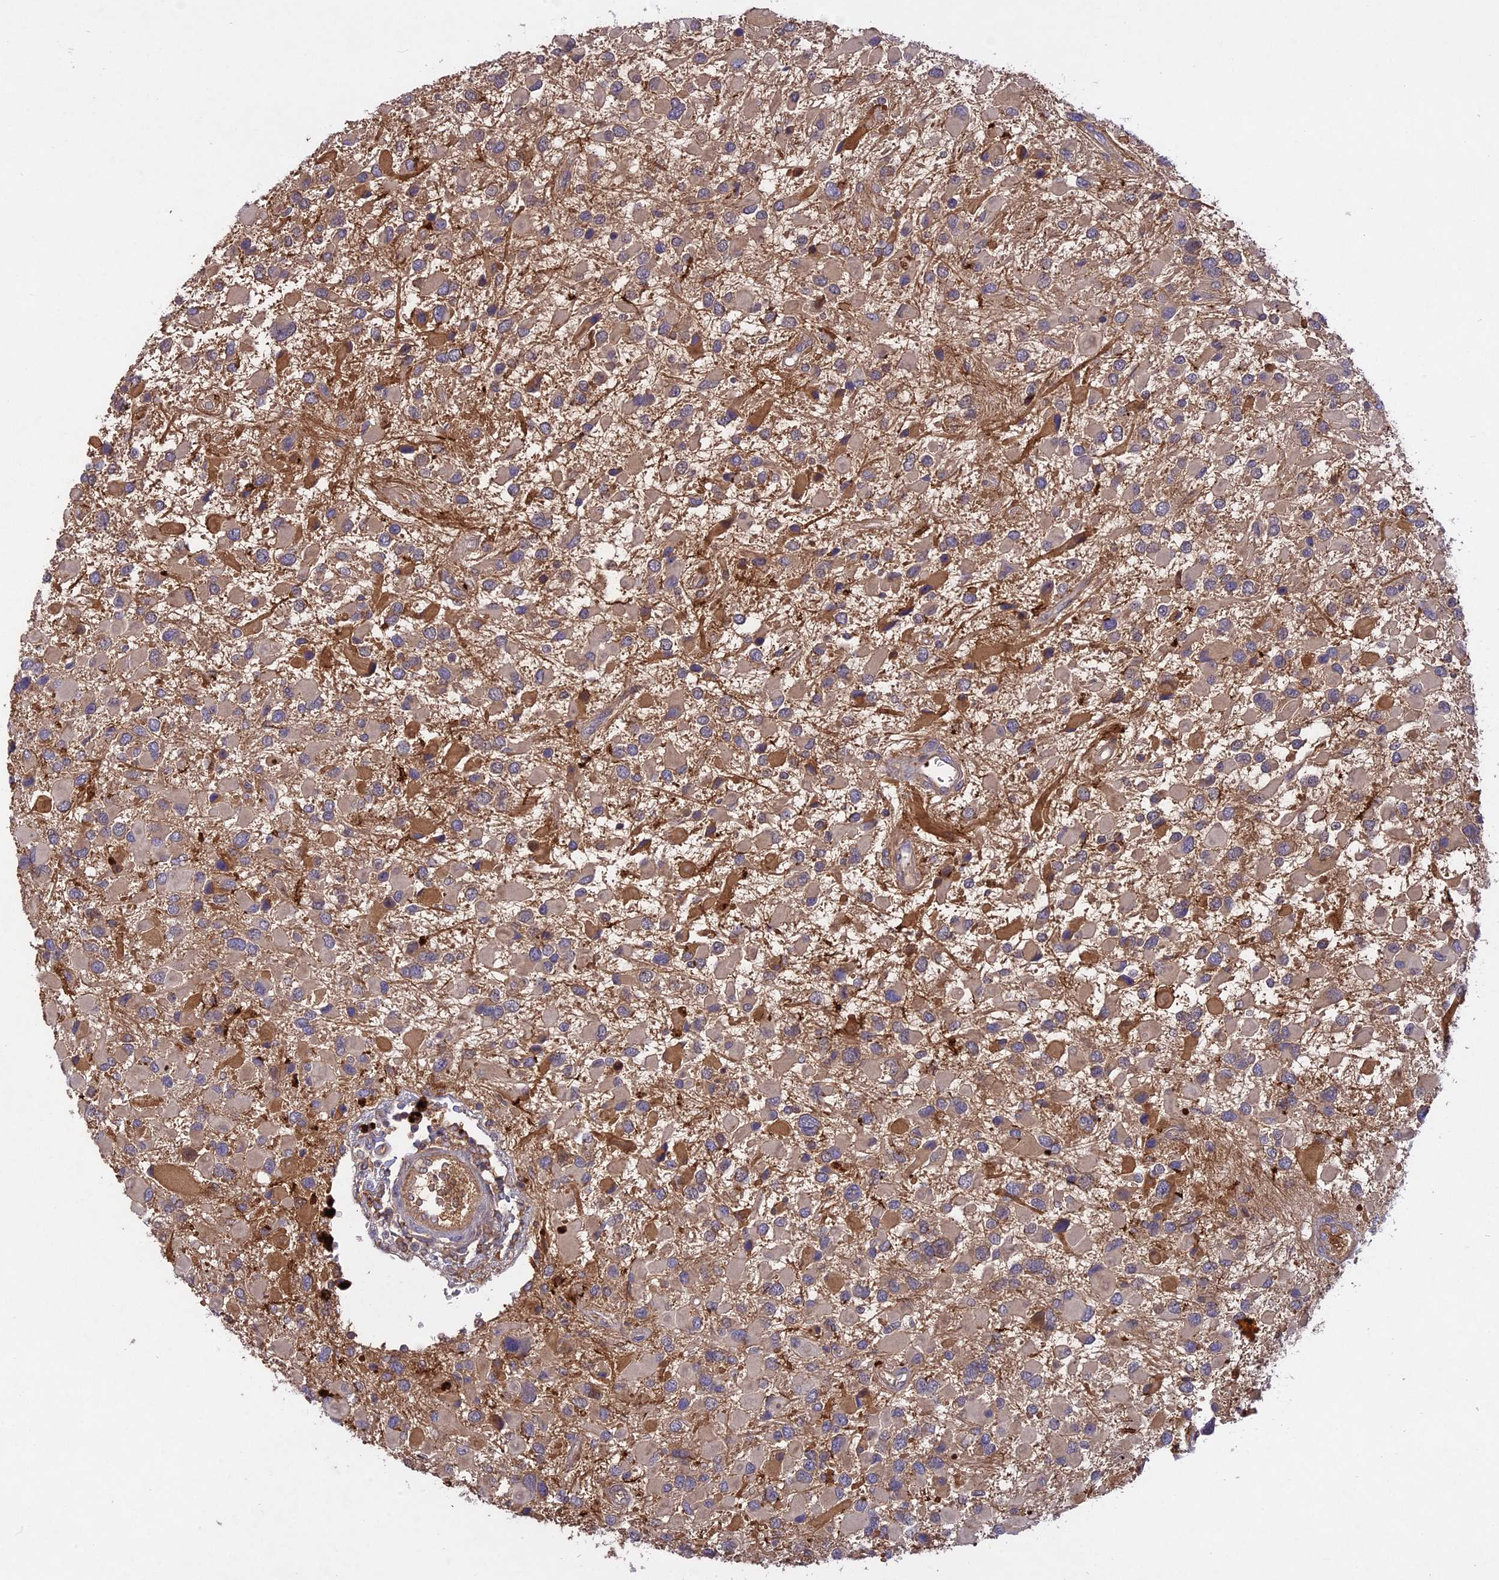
{"staining": {"intensity": "weak", "quantity": ">75%", "location": "cytoplasmic/membranous"}, "tissue": "glioma", "cell_type": "Tumor cells", "image_type": "cancer", "snomed": [{"axis": "morphology", "description": "Glioma, malignant, High grade"}, {"axis": "topography", "description": "Brain"}], "caption": "High-grade glioma (malignant) stained for a protein (brown) displays weak cytoplasmic/membranous positive positivity in approximately >75% of tumor cells.", "gene": "ADO", "patient": {"sex": "male", "age": 53}}